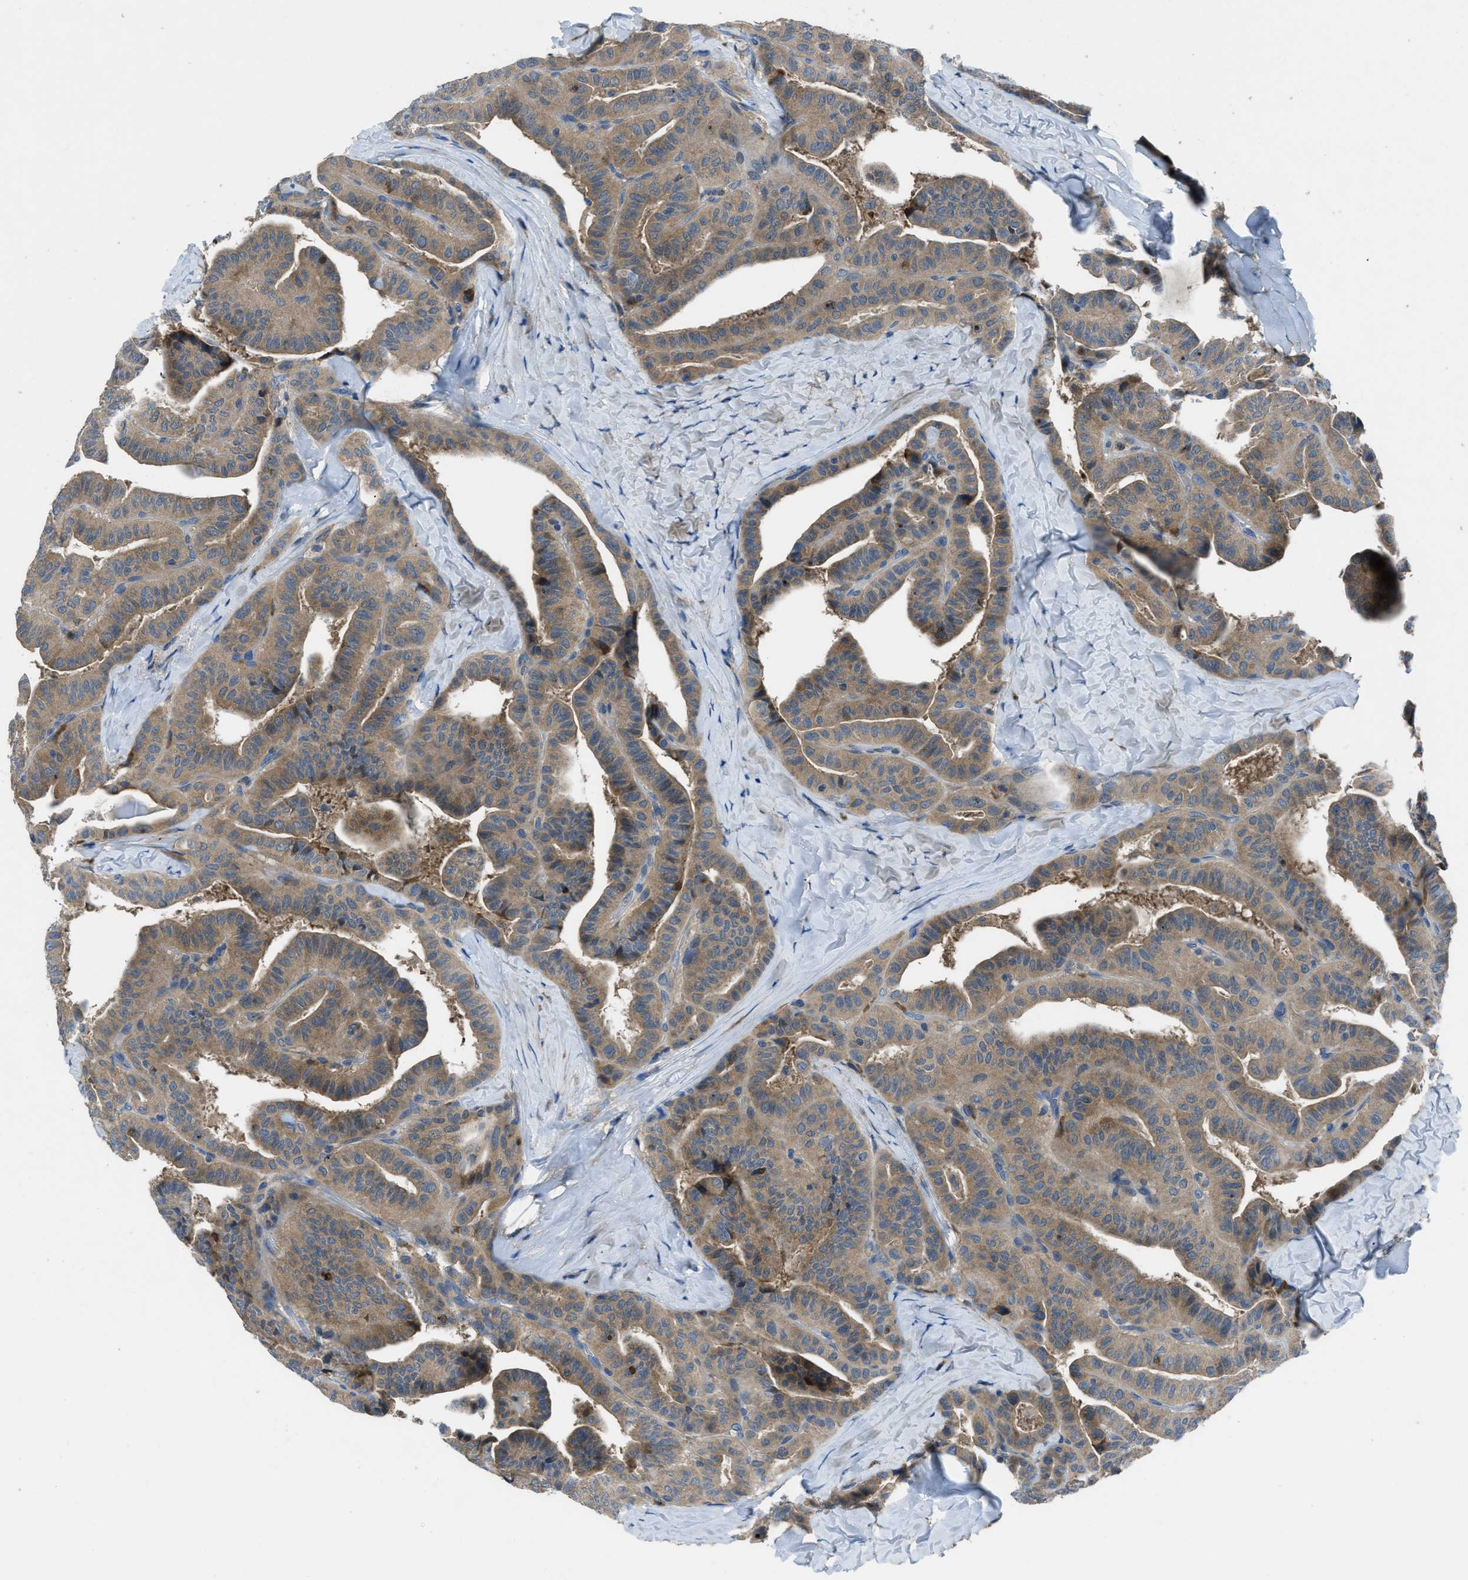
{"staining": {"intensity": "moderate", "quantity": ">75%", "location": "cytoplasmic/membranous"}, "tissue": "thyroid cancer", "cell_type": "Tumor cells", "image_type": "cancer", "snomed": [{"axis": "morphology", "description": "Papillary adenocarcinoma, NOS"}, {"axis": "topography", "description": "Thyroid gland"}], "caption": "Human papillary adenocarcinoma (thyroid) stained with a brown dye displays moderate cytoplasmic/membranous positive positivity in about >75% of tumor cells.", "gene": "MAP3K20", "patient": {"sex": "male", "age": 77}}